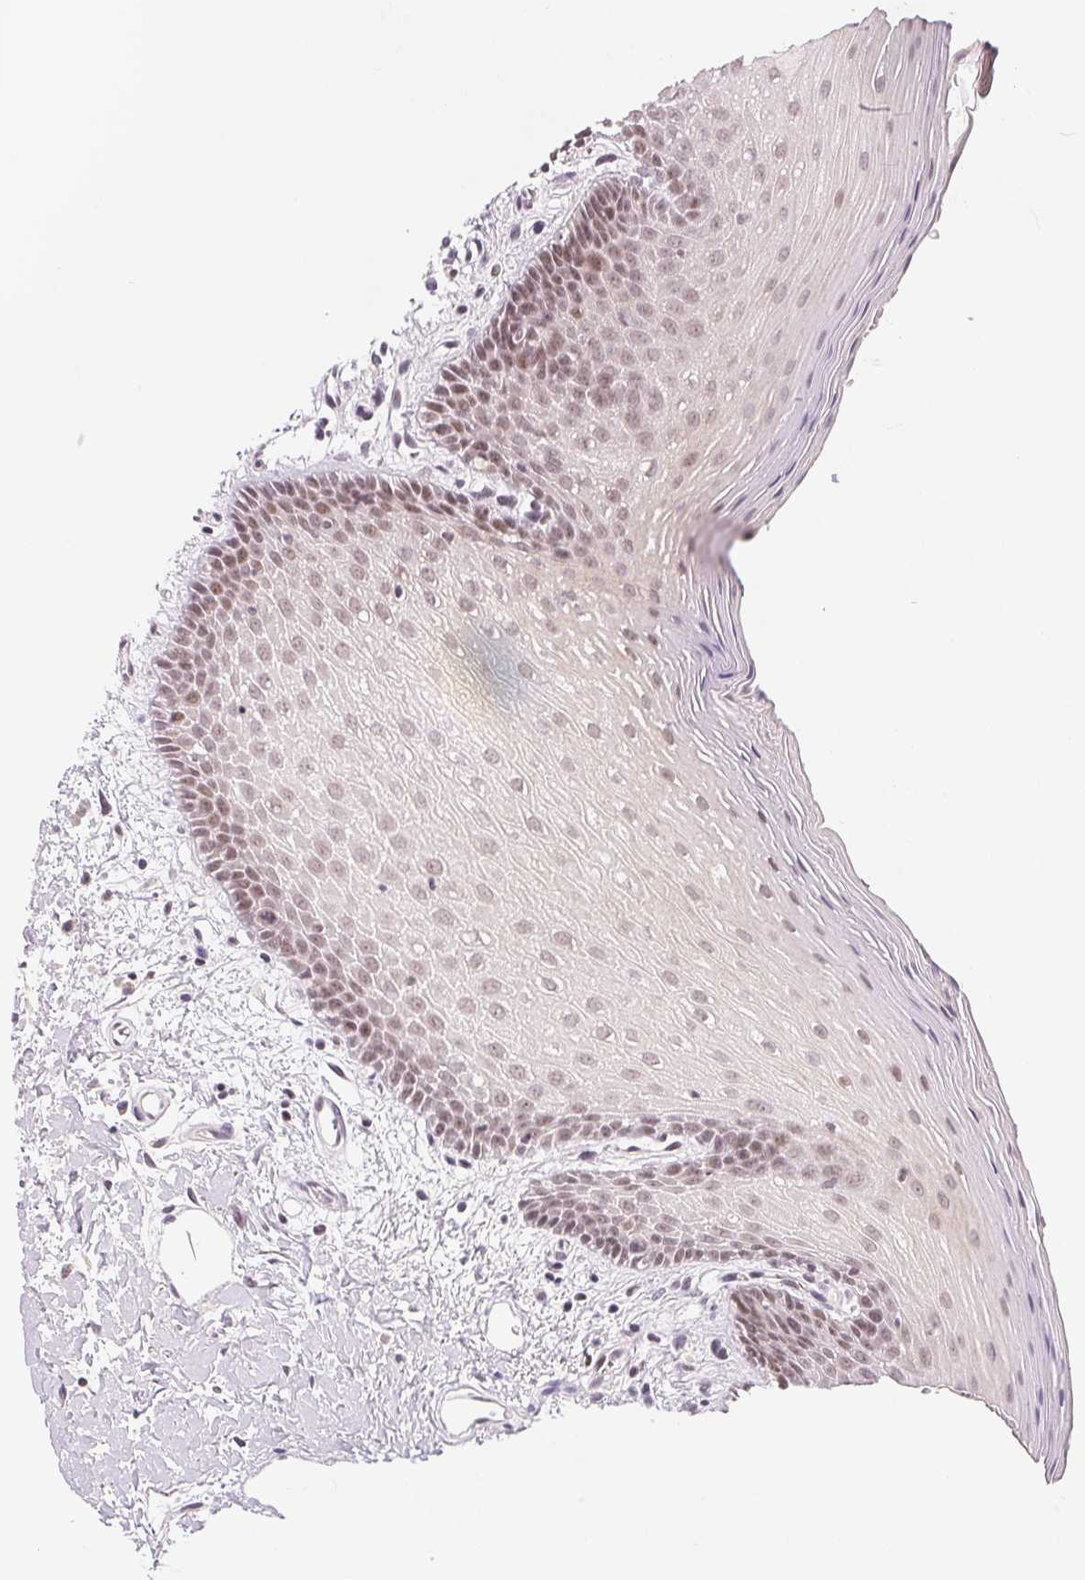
{"staining": {"intensity": "weak", "quantity": "25%-75%", "location": "nuclear"}, "tissue": "oral mucosa", "cell_type": "Squamous epithelial cells", "image_type": "normal", "snomed": [{"axis": "morphology", "description": "Normal tissue, NOS"}, {"axis": "topography", "description": "Oral tissue"}], "caption": "Immunohistochemical staining of unremarkable human oral mucosa shows low levels of weak nuclear expression in approximately 25%-75% of squamous epithelial cells.", "gene": "DEK", "patient": {"sex": "female", "age": 43}}